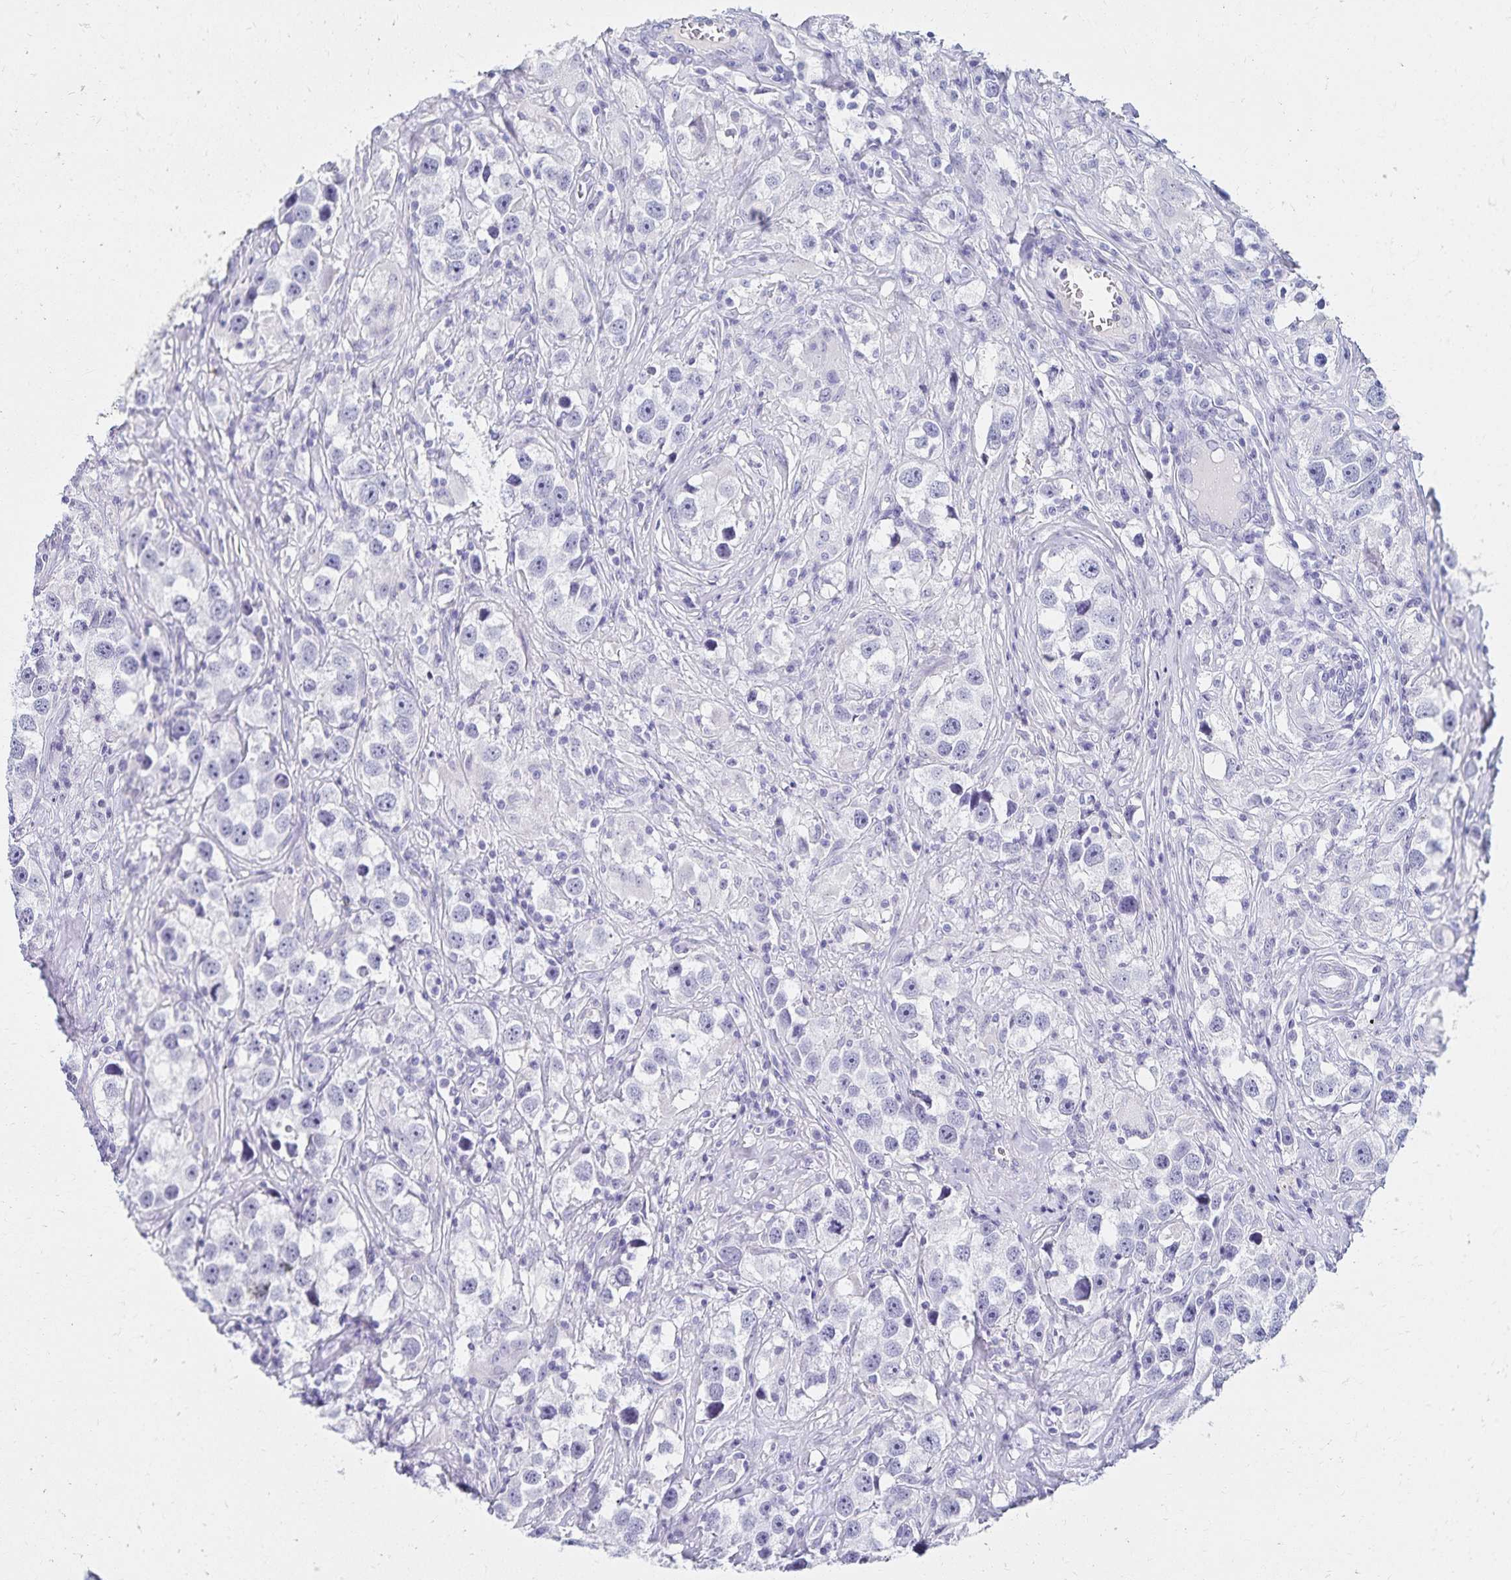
{"staining": {"intensity": "negative", "quantity": "none", "location": "none"}, "tissue": "testis cancer", "cell_type": "Tumor cells", "image_type": "cancer", "snomed": [{"axis": "morphology", "description": "Seminoma, NOS"}, {"axis": "topography", "description": "Testis"}], "caption": "There is no significant staining in tumor cells of testis cancer.", "gene": "C2orf50", "patient": {"sex": "male", "age": 49}}